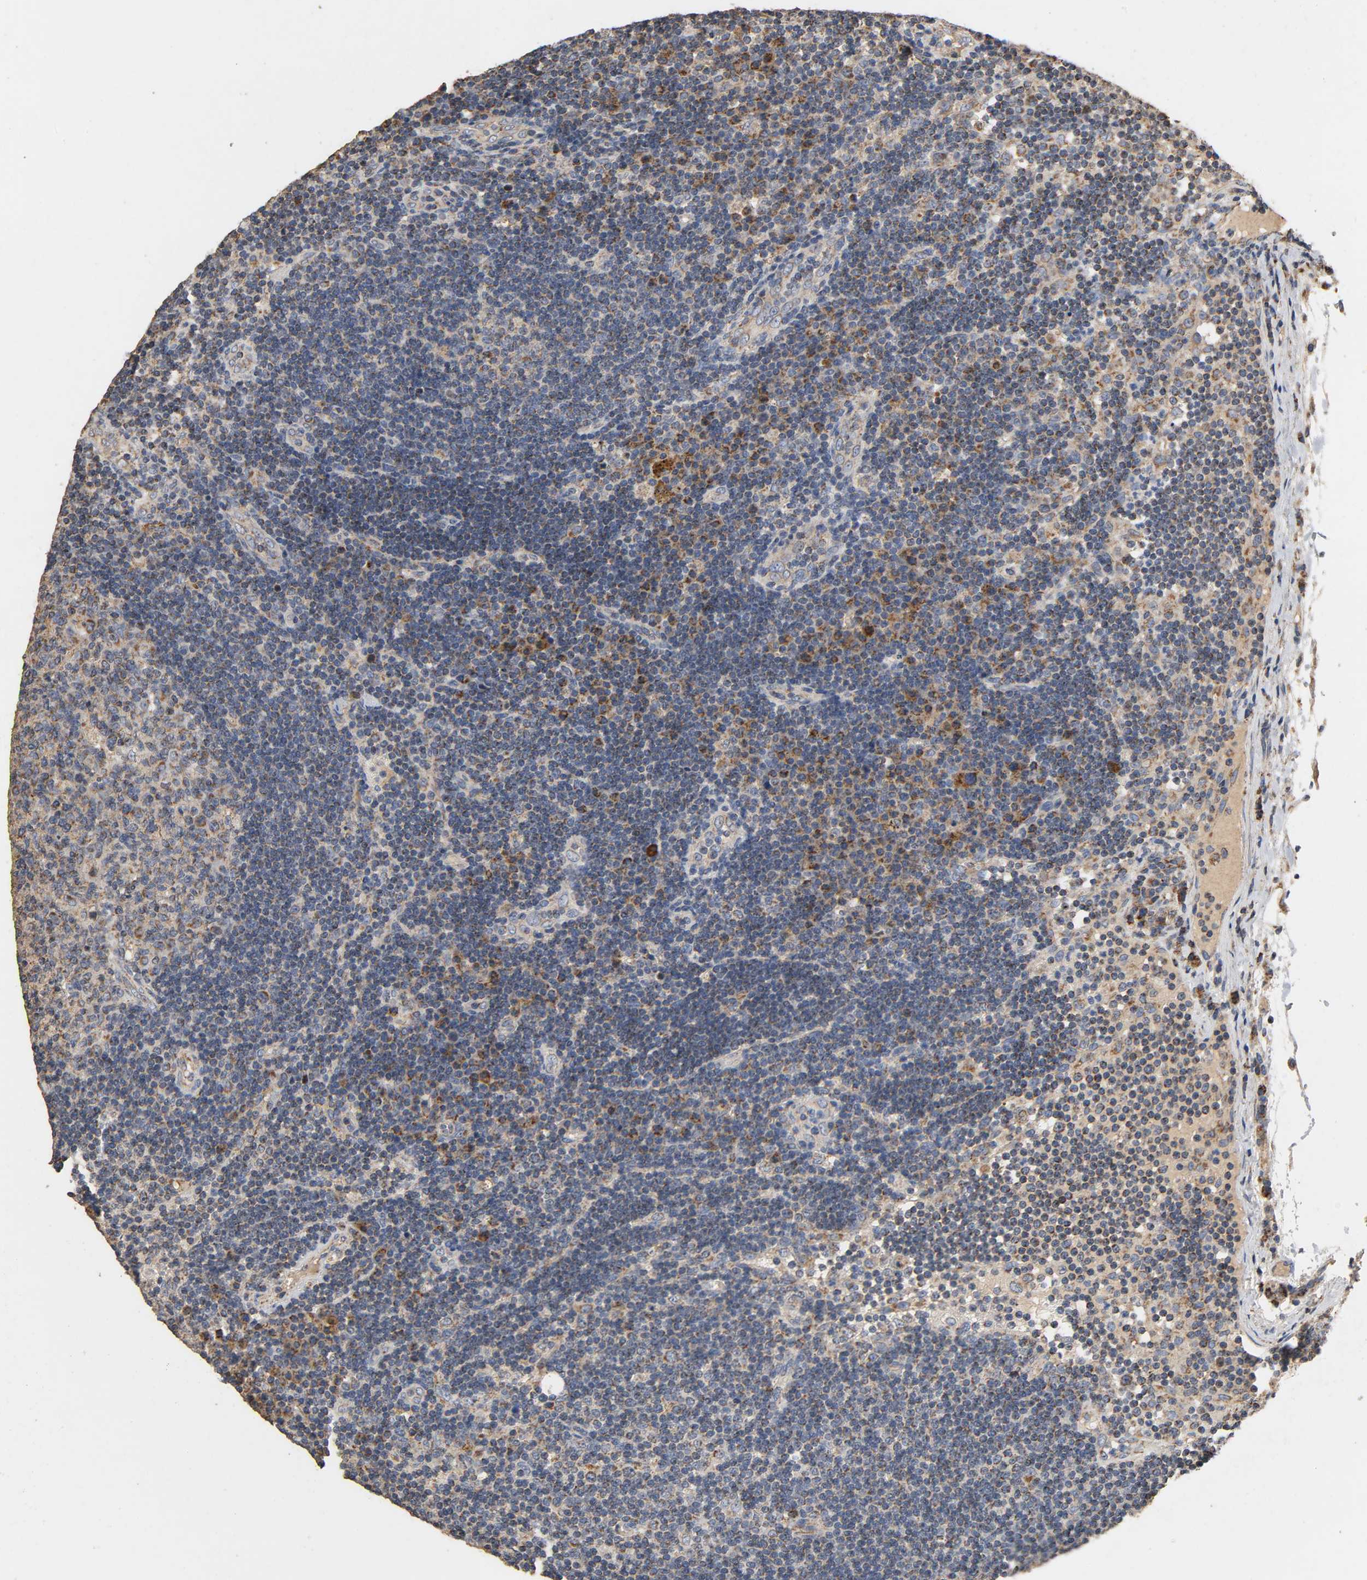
{"staining": {"intensity": "weak", "quantity": ">75%", "location": "cytoplasmic/membranous"}, "tissue": "lymph node", "cell_type": "Germinal center cells", "image_type": "normal", "snomed": [{"axis": "morphology", "description": "Normal tissue, NOS"}, {"axis": "morphology", "description": "Squamous cell carcinoma, metastatic, NOS"}, {"axis": "topography", "description": "Lymph node"}], "caption": "Protein expression analysis of unremarkable lymph node displays weak cytoplasmic/membranous expression in approximately >75% of germinal center cells. (DAB (3,3'-diaminobenzidine) = brown stain, brightfield microscopy at high magnification).", "gene": "NDUFS3", "patient": {"sex": "female", "age": 53}}